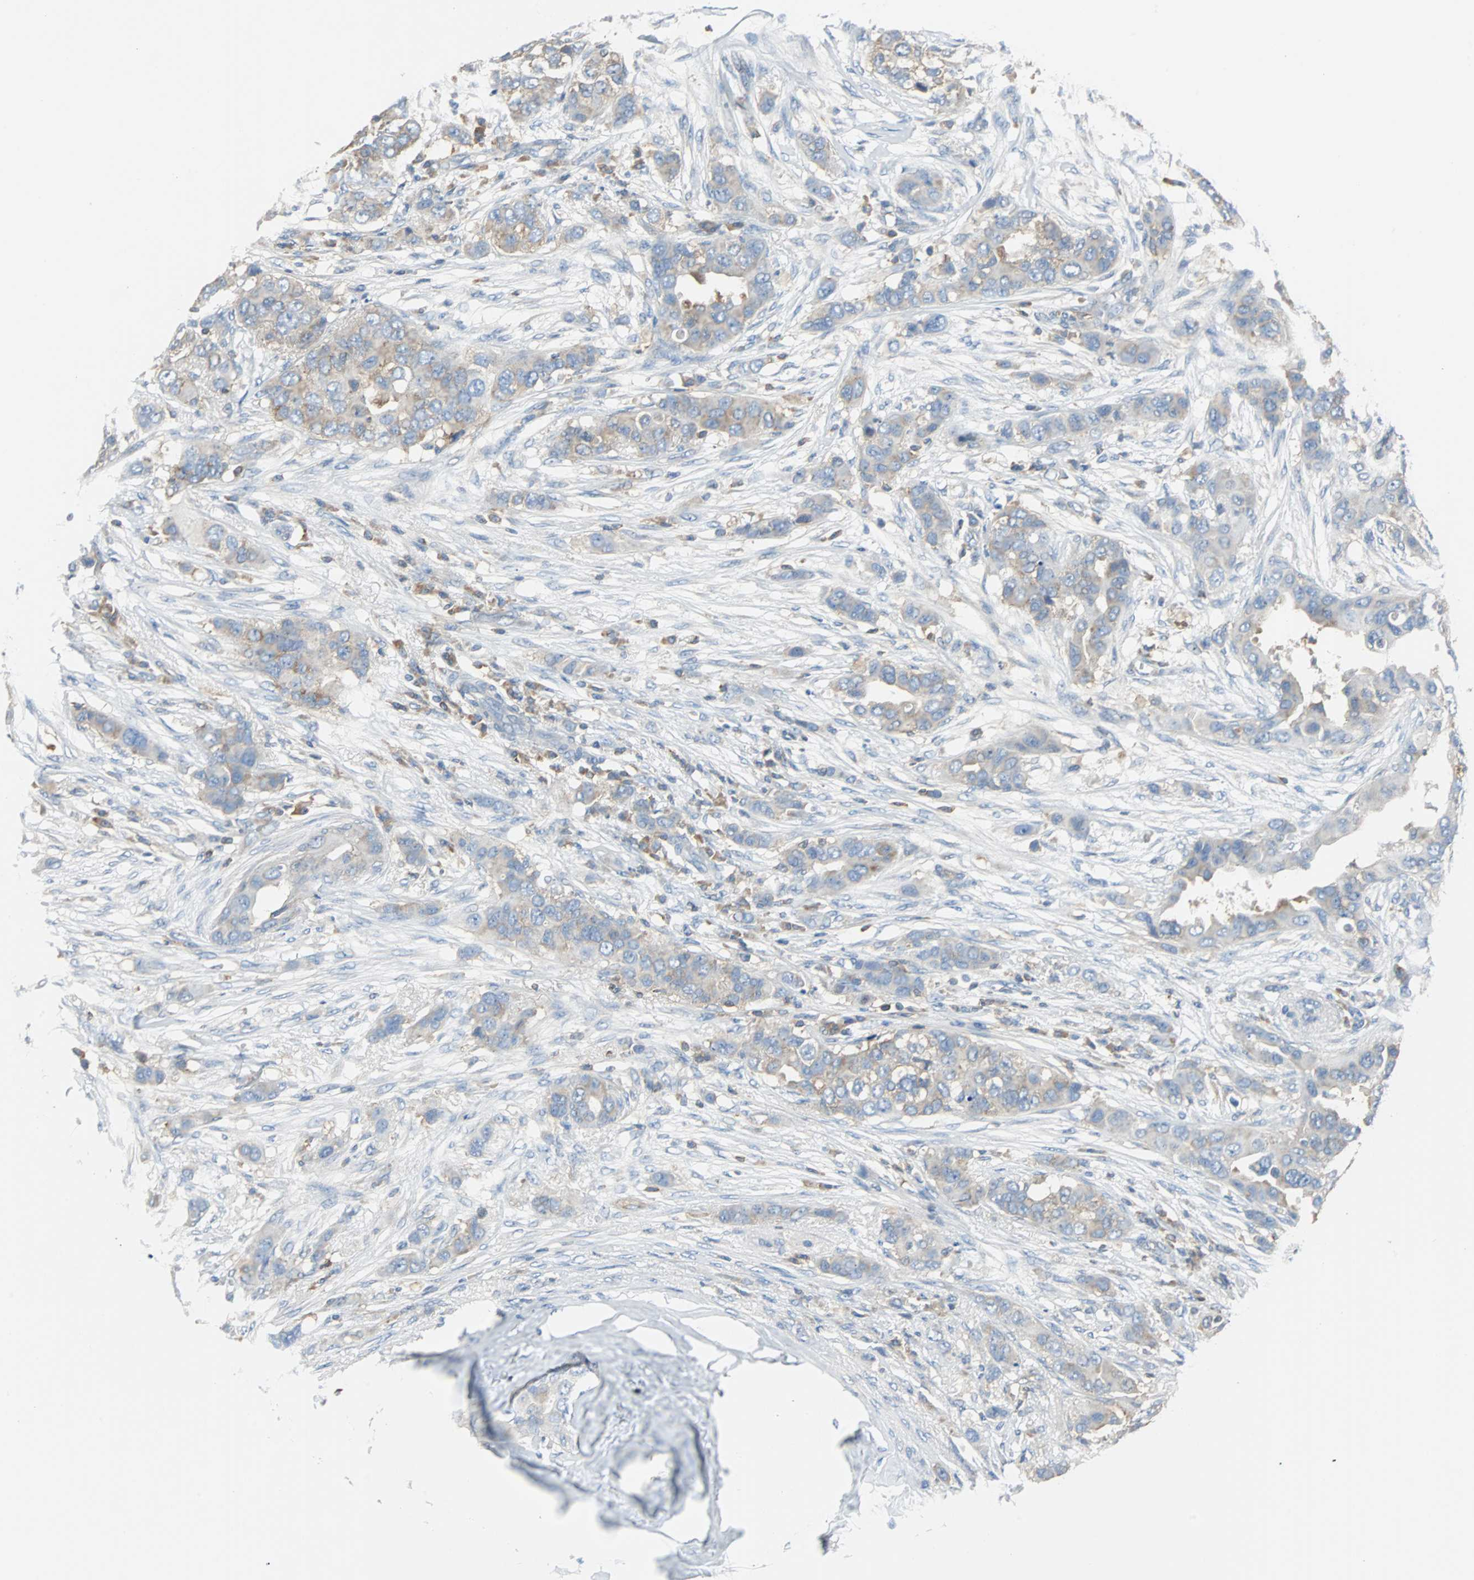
{"staining": {"intensity": "weak", "quantity": "25%-75%", "location": "cytoplasmic/membranous"}, "tissue": "breast cancer", "cell_type": "Tumor cells", "image_type": "cancer", "snomed": [{"axis": "morphology", "description": "Duct carcinoma"}, {"axis": "topography", "description": "Breast"}], "caption": "High-magnification brightfield microscopy of breast invasive ductal carcinoma stained with DAB (3,3'-diaminobenzidine) (brown) and counterstained with hematoxylin (blue). tumor cells exhibit weak cytoplasmic/membranous staining is present in about25%-75% of cells.", "gene": "TSC22D4", "patient": {"sex": "female", "age": 50}}